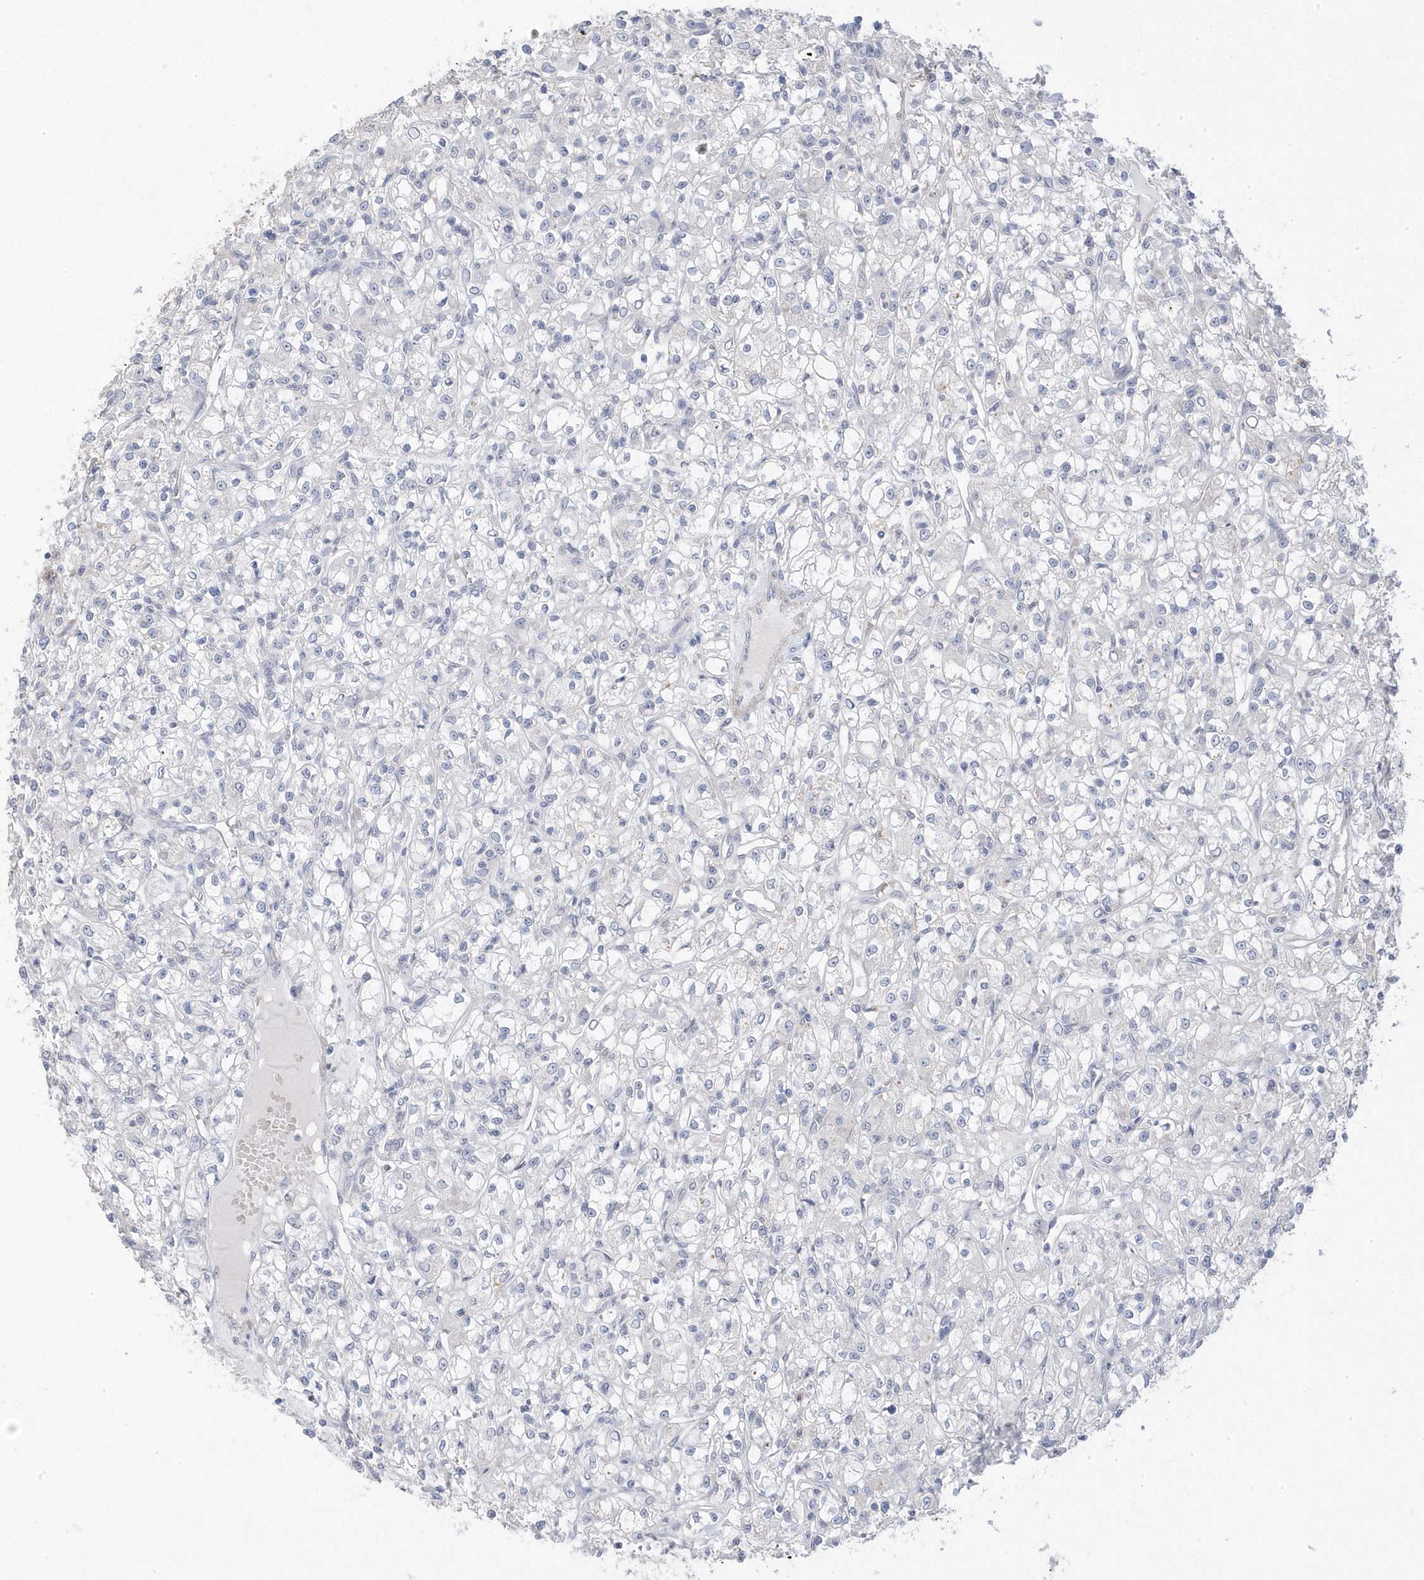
{"staining": {"intensity": "negative", "quantity": "none", "location": "none"}, "tissue": "renal cancer", "cell_type": "Tumor cells", "image_type": "cancer", "snomed": [{"axis": "morphology", "description": "Adenocarcinoma, NOS"}, {"axis": "topography", "description": "Kidney"}], "caption": "Immunohistochemistry (IHC) of renal cancer exhibits no expression in tumor cells.", "gene": "GTPBP6", "patient": {"sex": "female", "age": 59}}